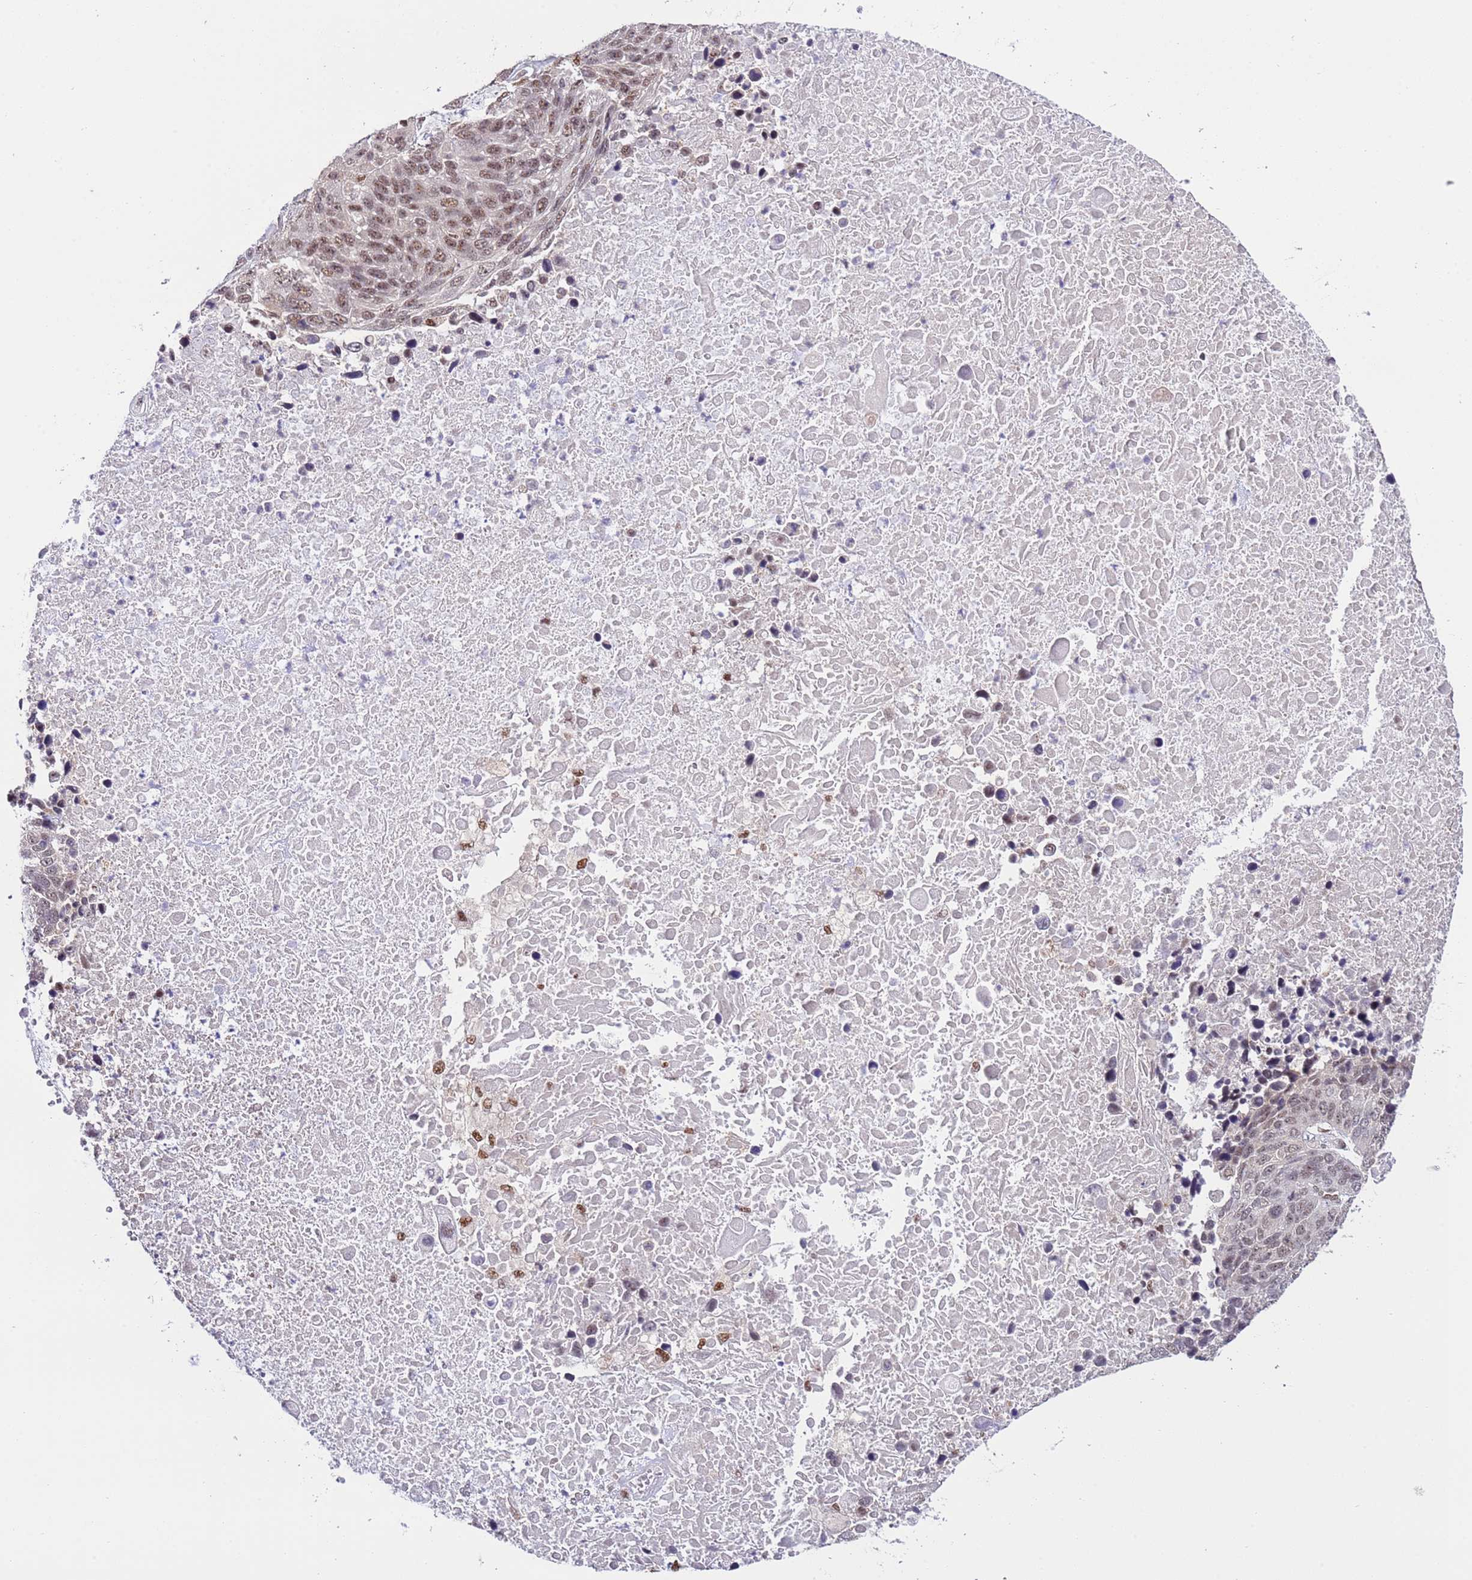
{"staining": {"intensity": "moderate", "quantity": ">75%", "location": "nuclear"}, "tissue": "lung cancer", "cell_type": "Tumor cells", "image_type": "cancer", "snomed": [{"axis": "morphology", "description": "Normal tissue, NOS"}, {"axis": "morphology", "description": "Squamous cell carcinoma, NOS"}, {"axis": "topography", "description": "Lymph node"}, {"axis": "topography", "description": "Lung"}], "caption": "Immunohistochemistry photomicrograph of neoplastic tissue: human lung squamous cell carcinoma stained using IHC reveals medium levels of moderate protein expression localized specifically in the nuclear of tumor cells, appearing as a nuclear brown color.", "gene": "PRPF6", "patient": {"sex": "male", "age": 66}}